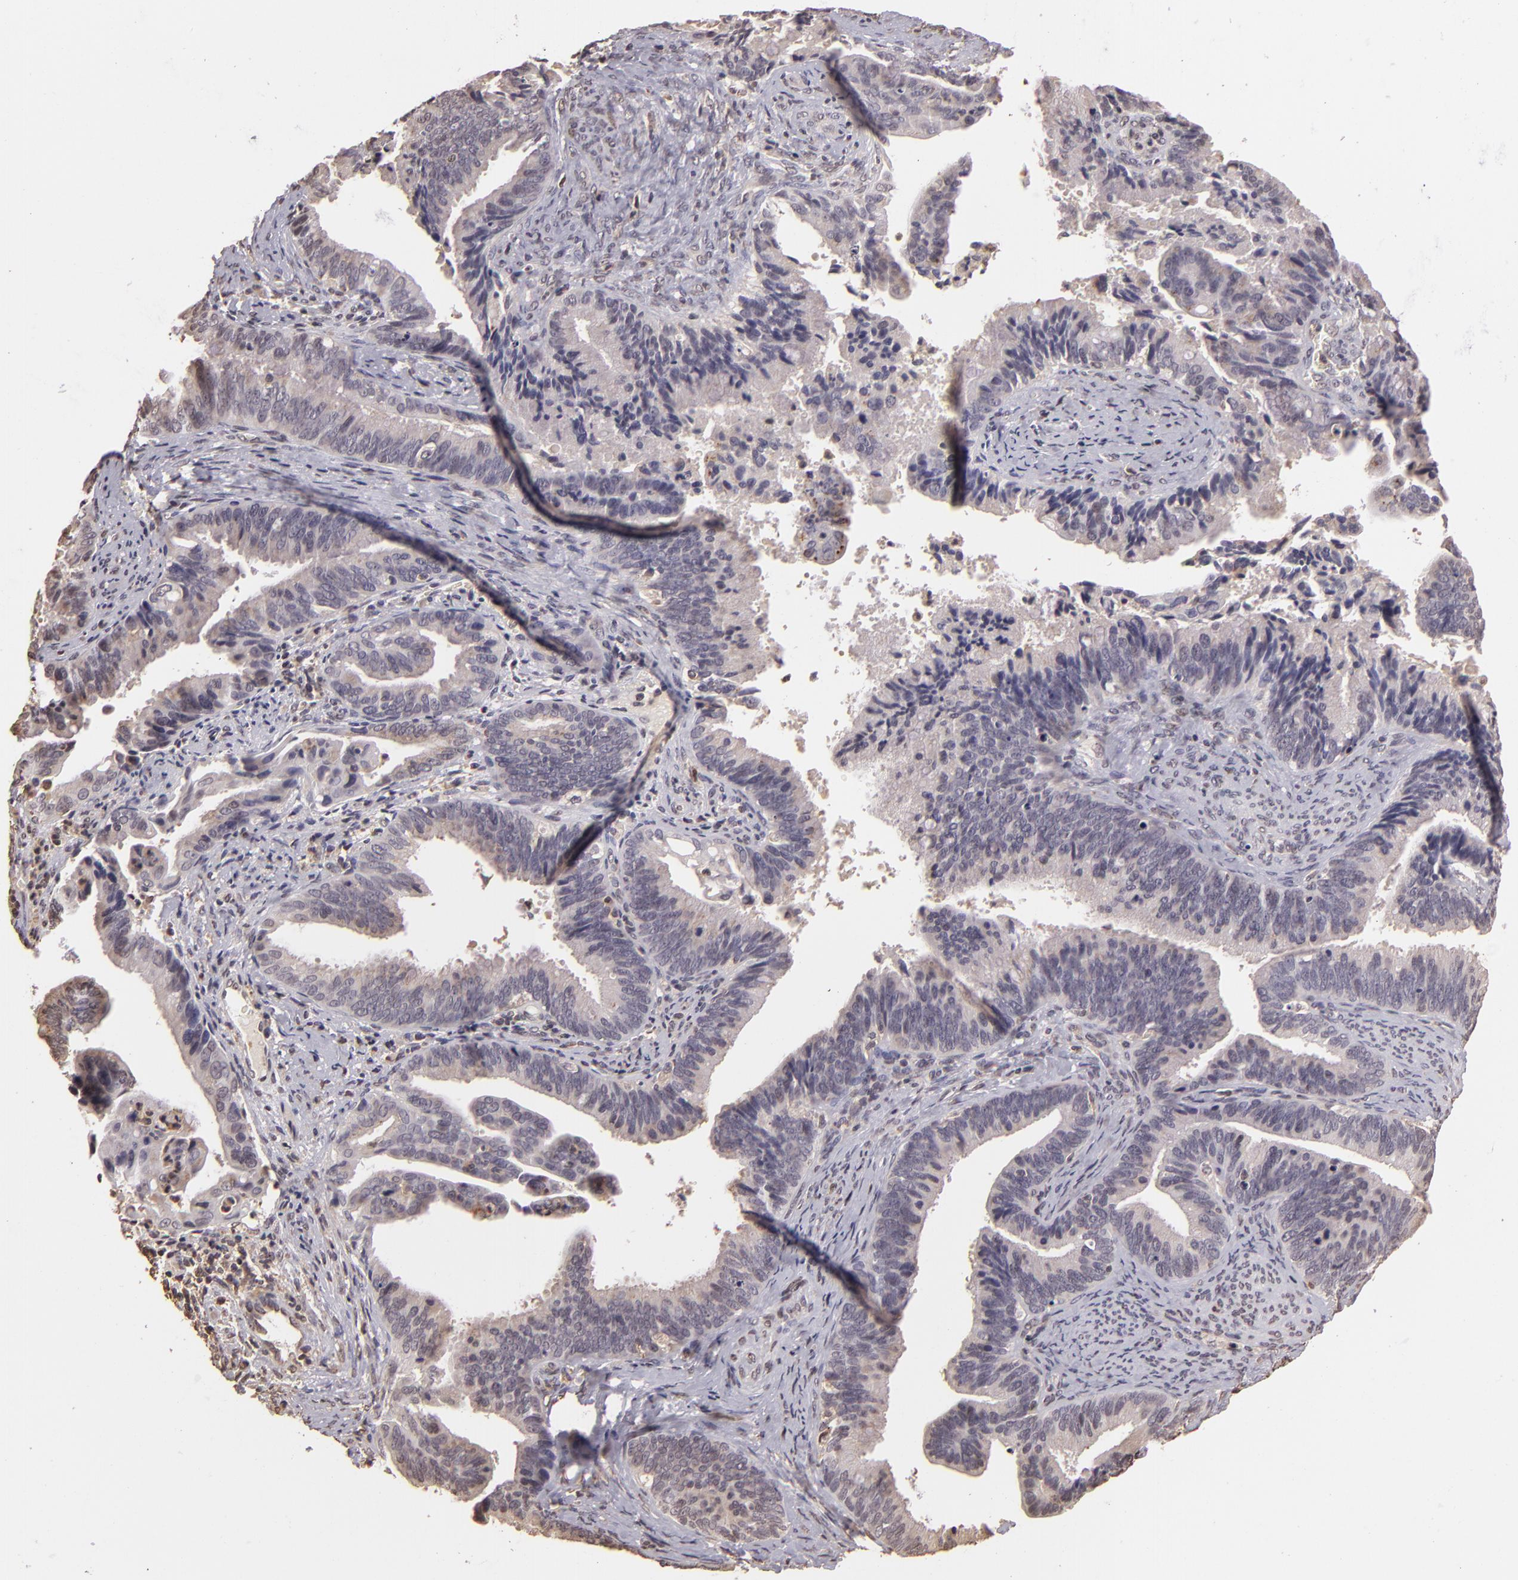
{"staining": {"intensity": "negative", "quantity": "none", "location": "none"}, "tissue": "cervical cancer", "cell_type": "Tumor cells", "image_type": "cancer", "snomed": [{"axis": "morphology", "description": "Adenocarcinoma, NOS"}, {"axis": "topography", "description": "Cervix"}], "caption": "There is no significant expression in tumor cells of adenocarcinoma (cervical).", "gene": "ARPC2", "patient": {"sex": "female", "age": 47}}